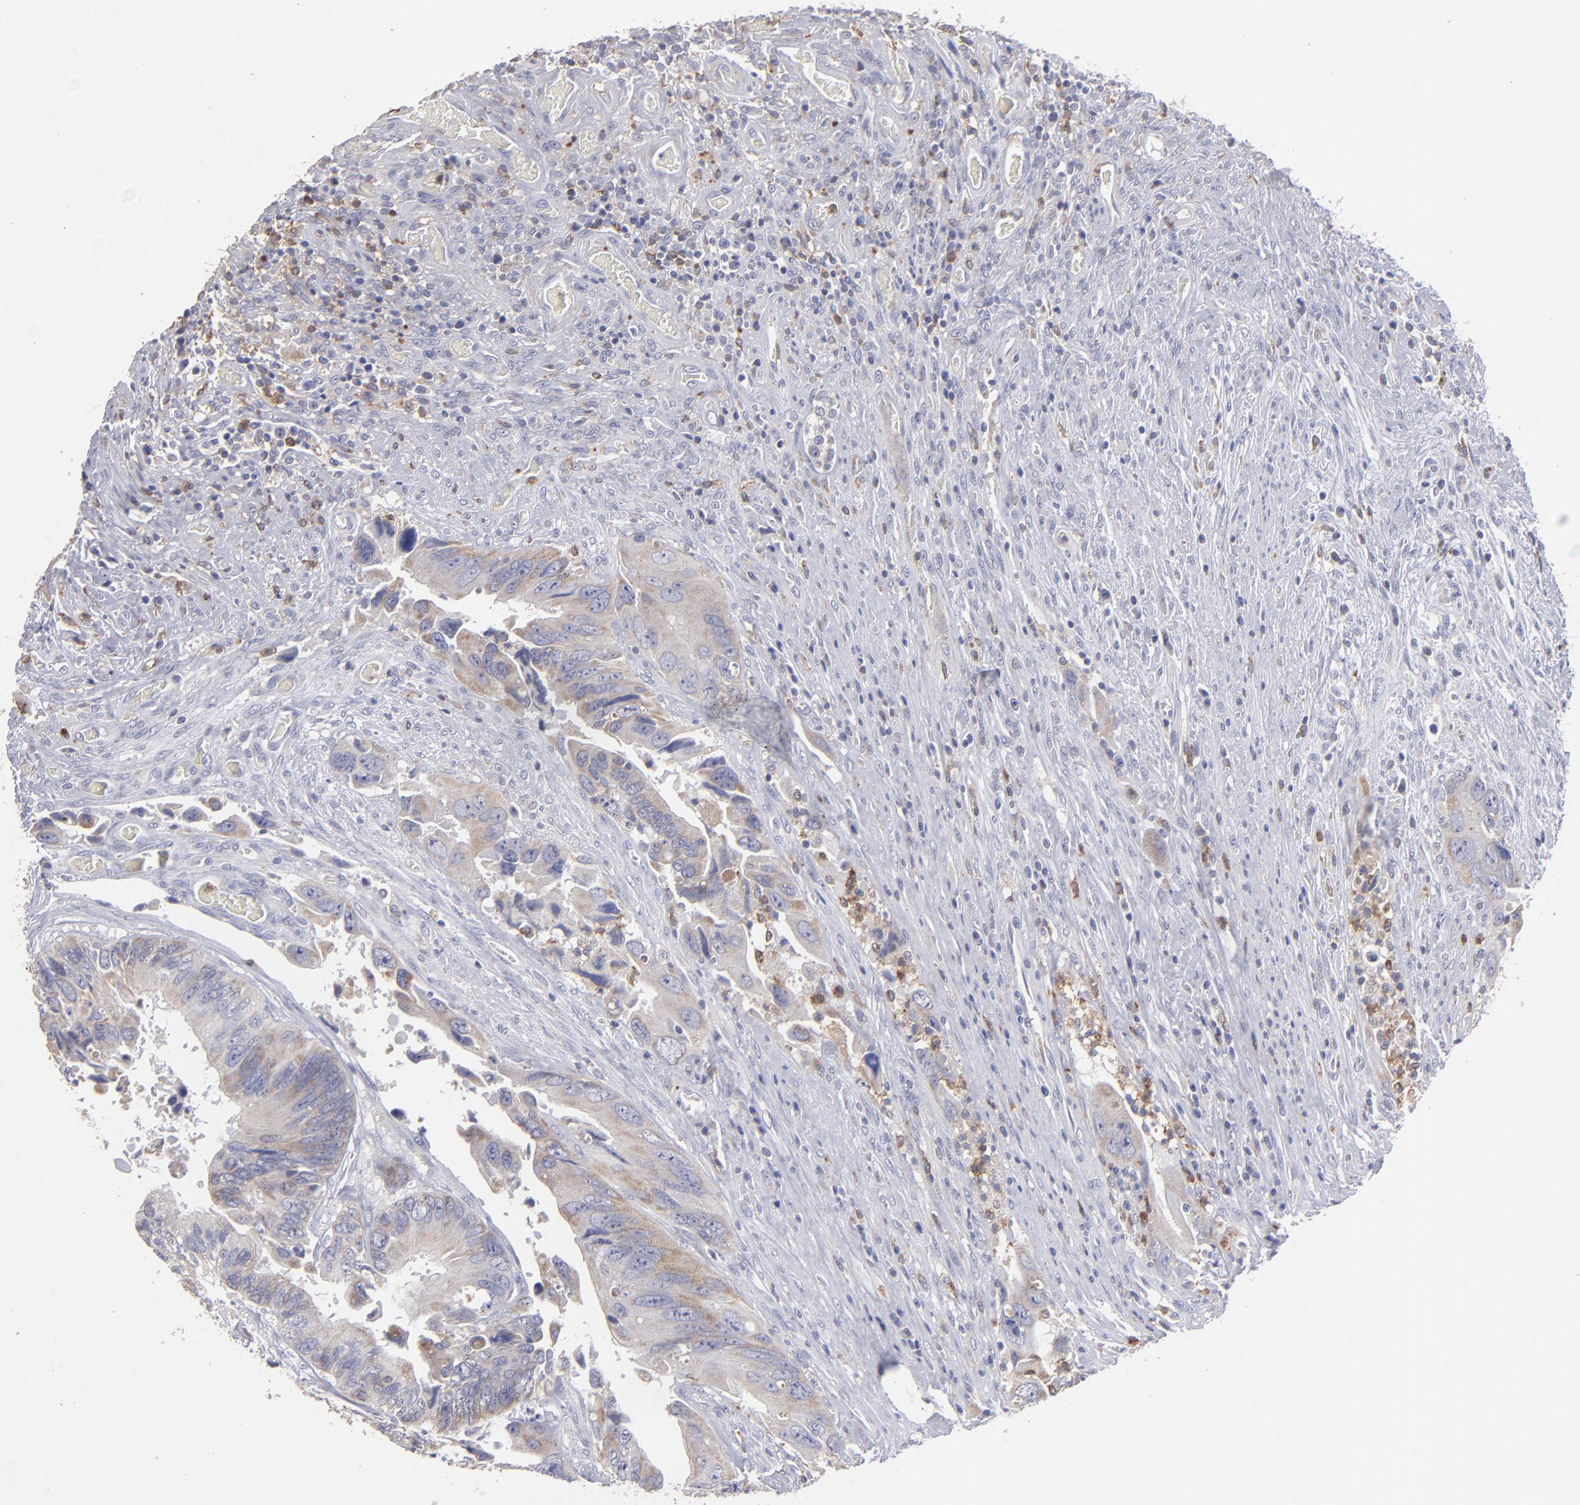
{"staining": {"intensity": "weak", "quantity": ">75%", "location": "cytoplasmic/membranous"}, "tissue": "colorectal cancer", "cell_type": "Tumor cells", "image_type": "cancer", "snomed": [{"axis": "morphology", "description": "Adenocarcinoma, NOS"}, {"axis": "topography", "description": "Rectum"}], "caption": "Human colorectal adenocarcinoma stained with a brown dye shows weak cytoplasmic/membranous positive positivity in about >75% of tumor cells.", "gene": "FGR", "patient": {"sex": "male", "age": 70}}